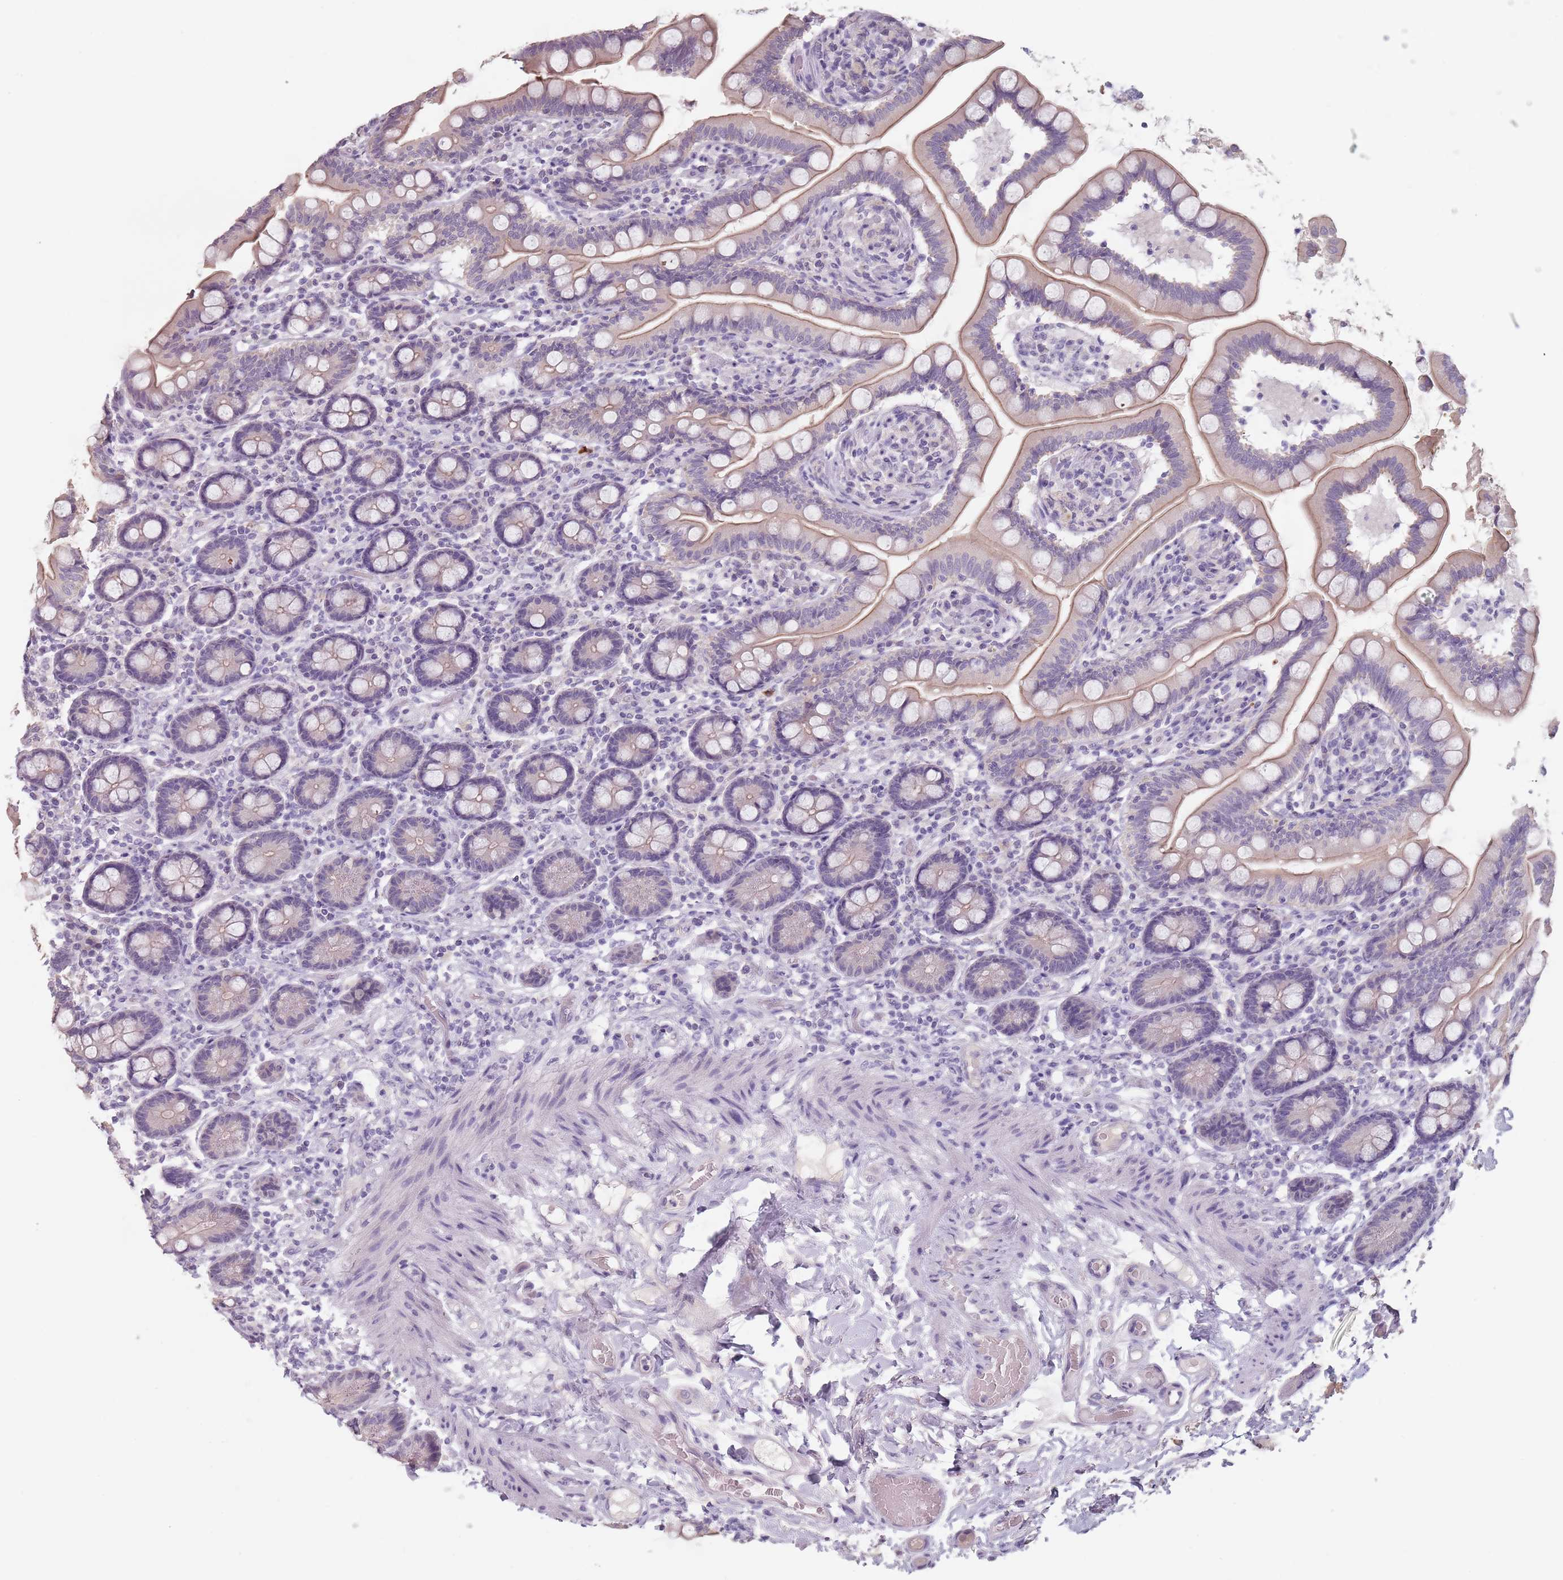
{"staining": {"intensity": "moderate", "quantity": "<25%", "location": "cytoplasmic/membranous"}, "tissue": "small intestine", "cell_type": "Glandular cells", "image_type": "normal", "snomed": [{"axis": "morphology", "description": "Normal tissue, NOS"}, {"axis": "topography", "description": "Small intestine"}], "caption": "This photomicrograph displays benign small intestine stained with immunohistochemistry (IHC) to label a protein in brown. The cytoplasmic/membranous of glandular cells show moderate positivity for the protein. Nuclei are counter-stained blue.", "gene": "CEP19", "patient": {"sex": "female", "age": 64}}